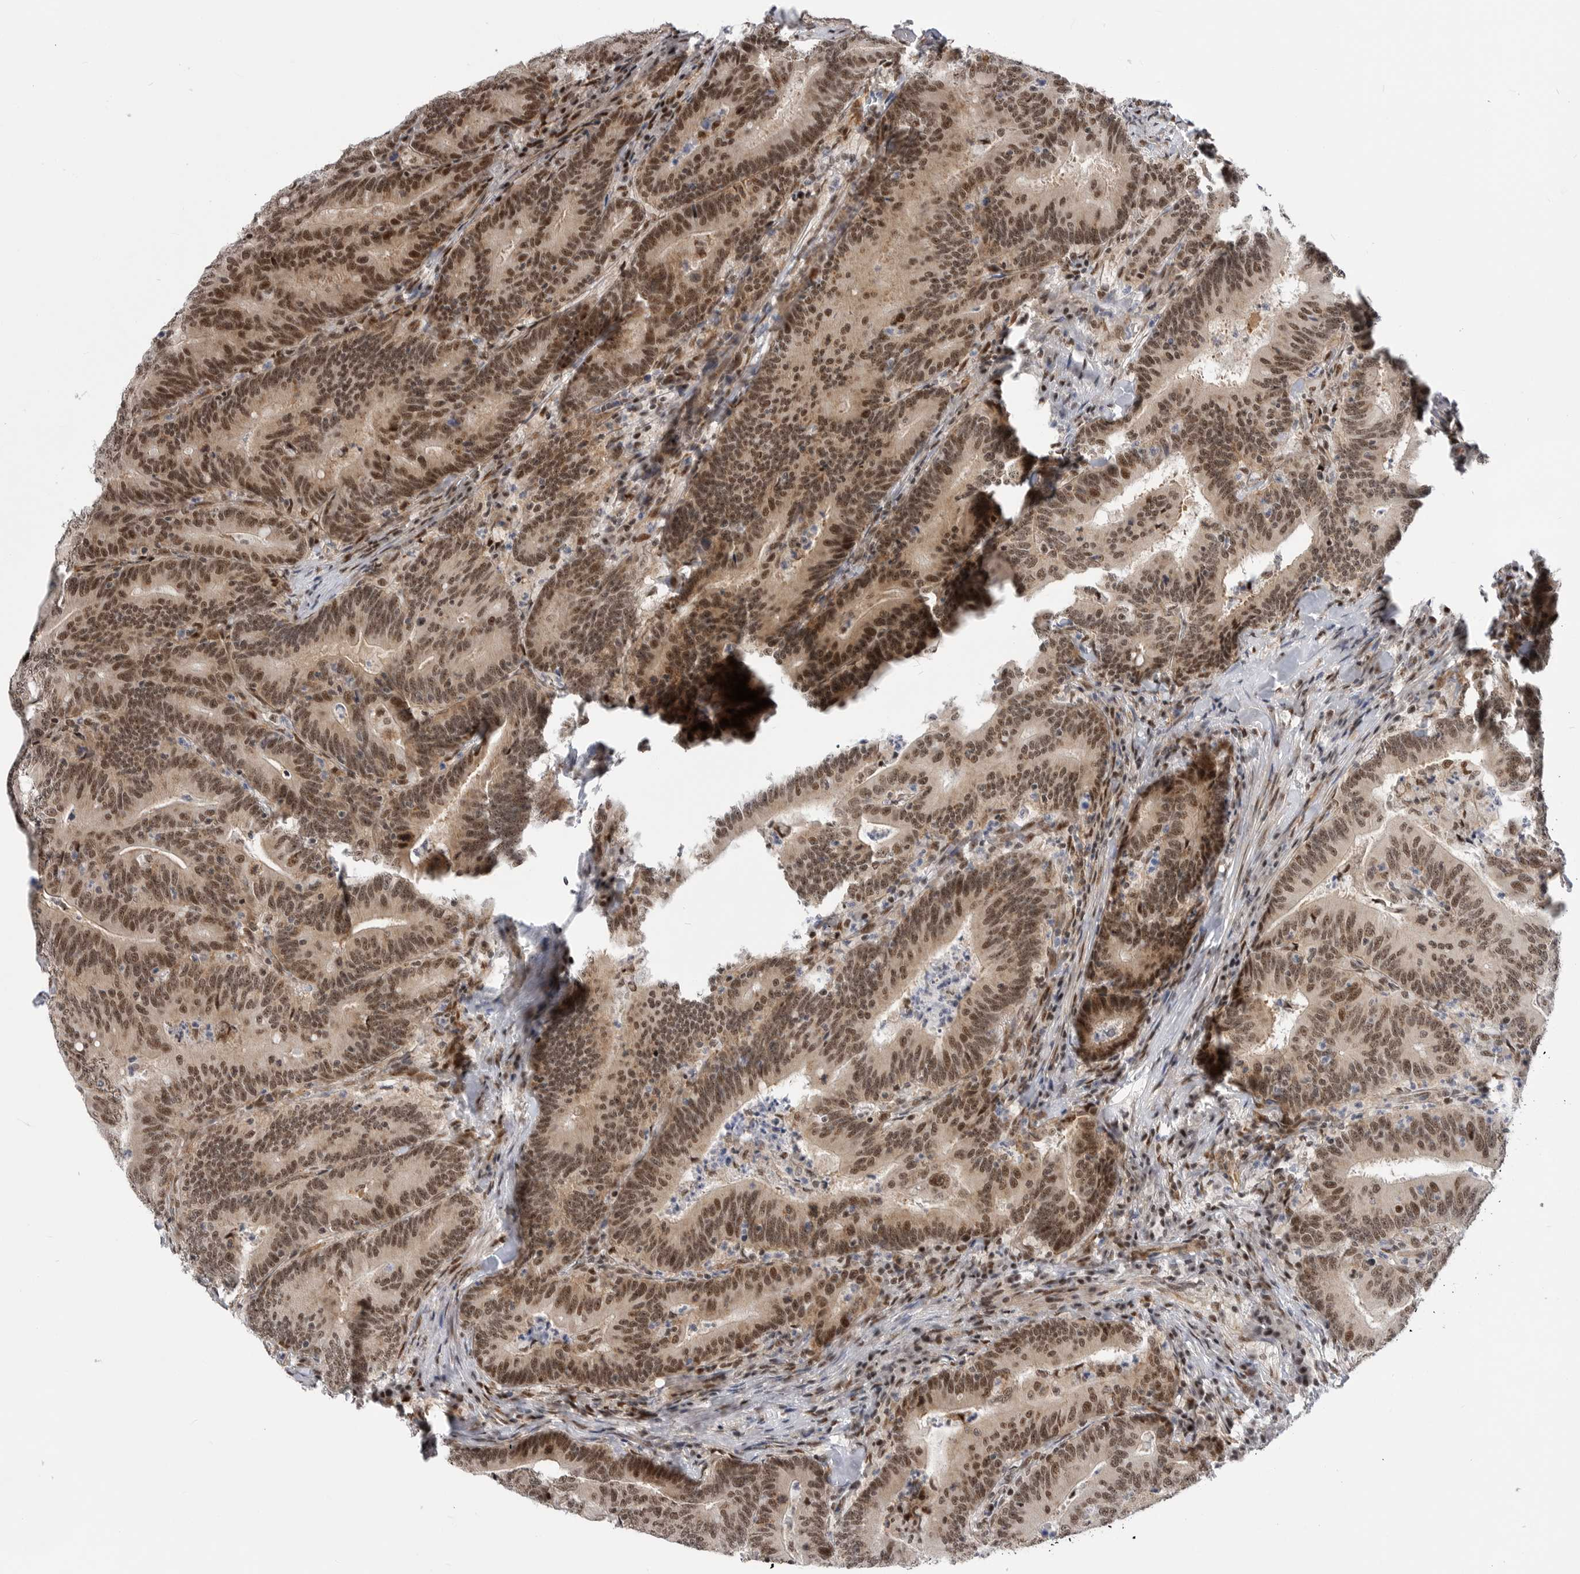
{"staining": {"intensity": "strong", "quantity": ">75%", "location": "nuclear"}, "tissue": "colorectal cancer", "cell_type": "Tumor cells", "image_type": "cancer", "snomed": [{"axis": "morphology", "description": "Adenocarcinoma, NOS"}, {"axis": "topography", "description": "Colon"}], "caption": "Immunohistochemistry (IHC) (DAB) staining of human colorectal cancer (adenocarcinoma) exhibits strong nuclear protein positivity in approximately >75% of tumor cells.", "gene": "GPATCH2", "patient": {"sex": "female", "age": 66}}